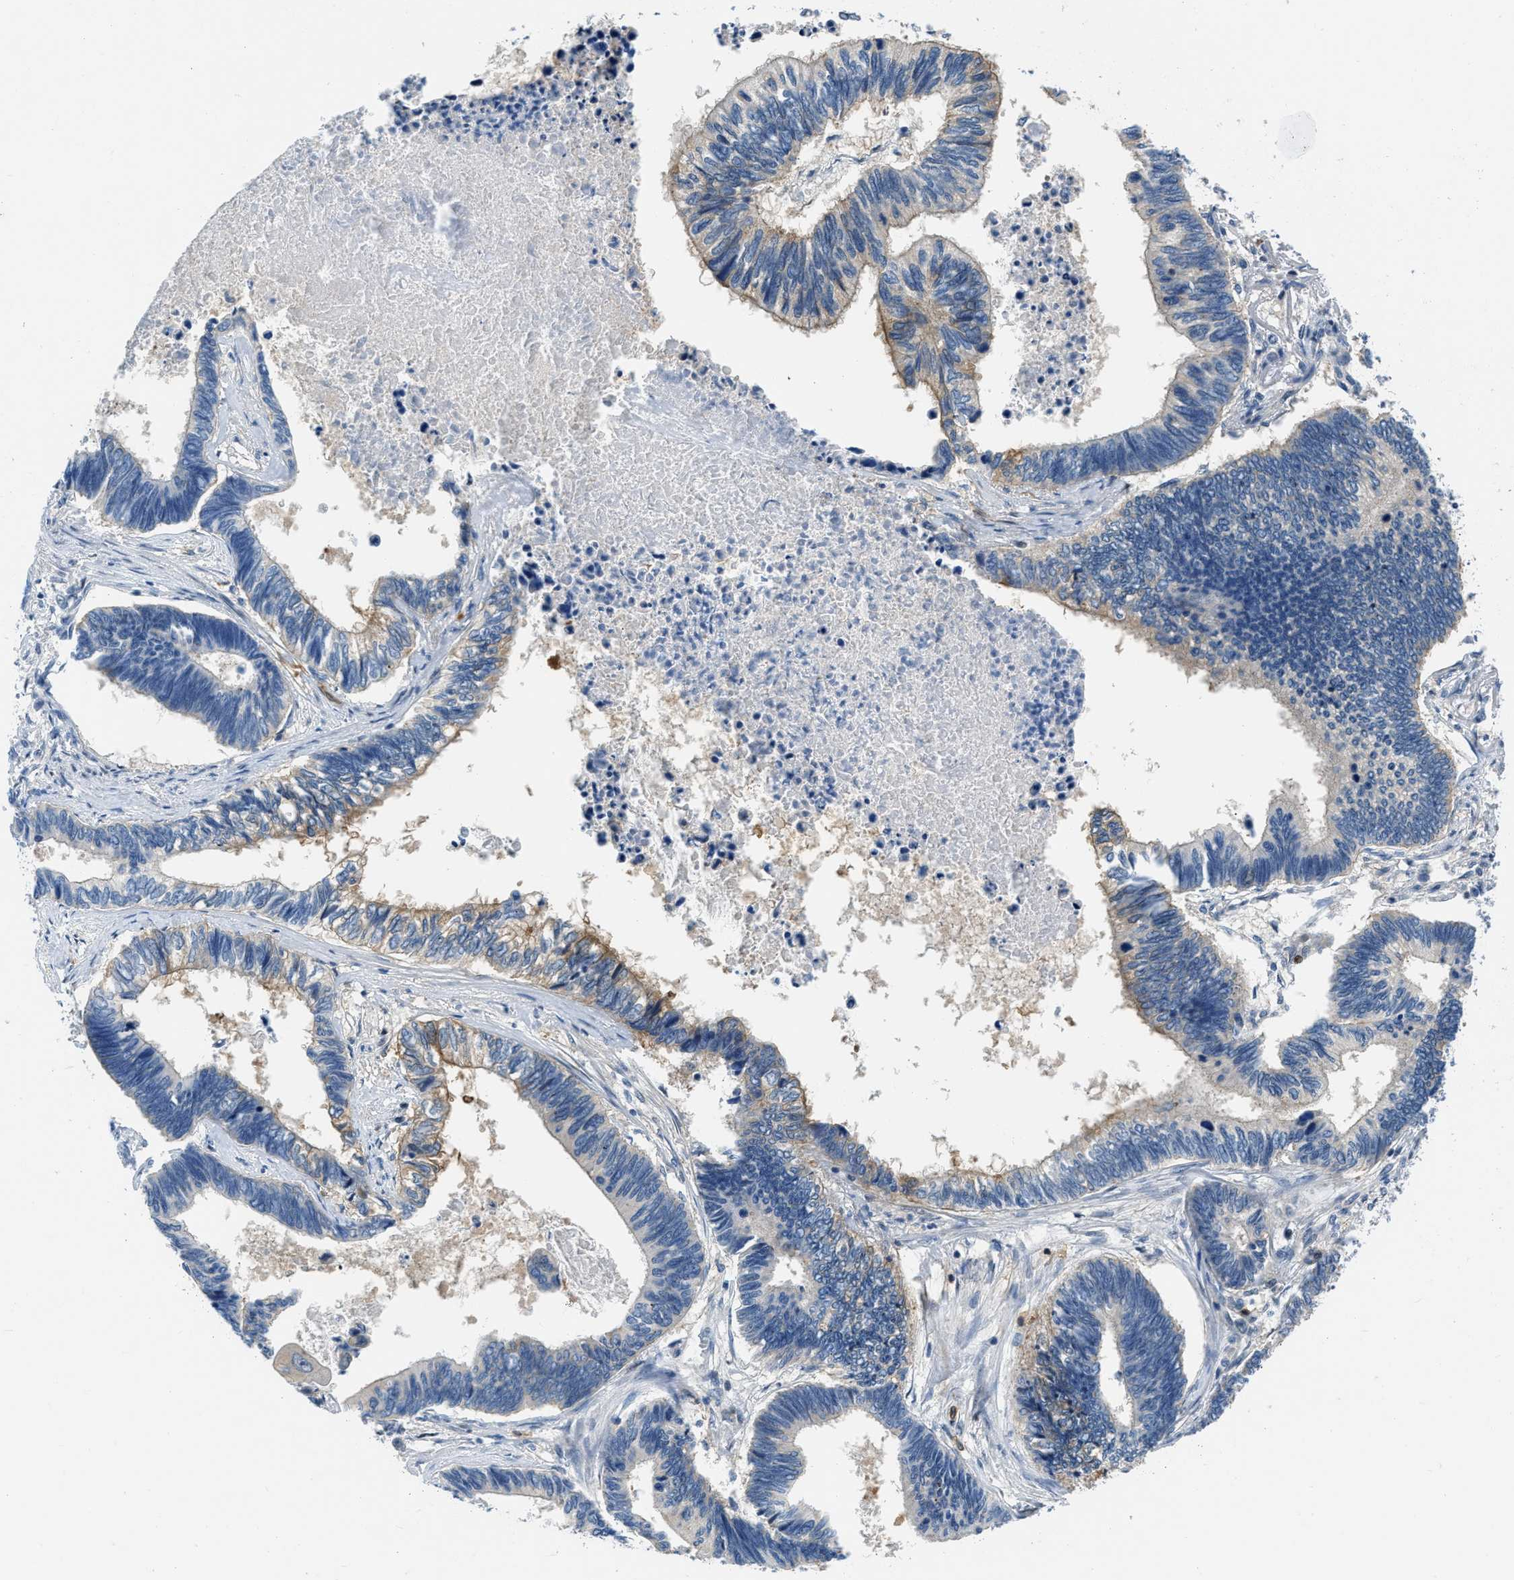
{"staining": {"intensity": "weak", "quantity": "<25%", "location": "cytoplasmic/membranous"}, "tissue": "pancreatic cancer", "cell_type": "Tumor cells", "image_type": "cancer", "snomed": [{"axis": "morphology", "description": "Adenocarcinoma, NOS"}, {"axis": "topography", "description": "Pancreas"}], "caption": "This is a image of immunohistochemistry staining of pancreatic cancer (adenocarcinoma), which shows no positivity in tumor cells.", "gene": "PFKP", "patient": {"sex": "female", "age": 70}}